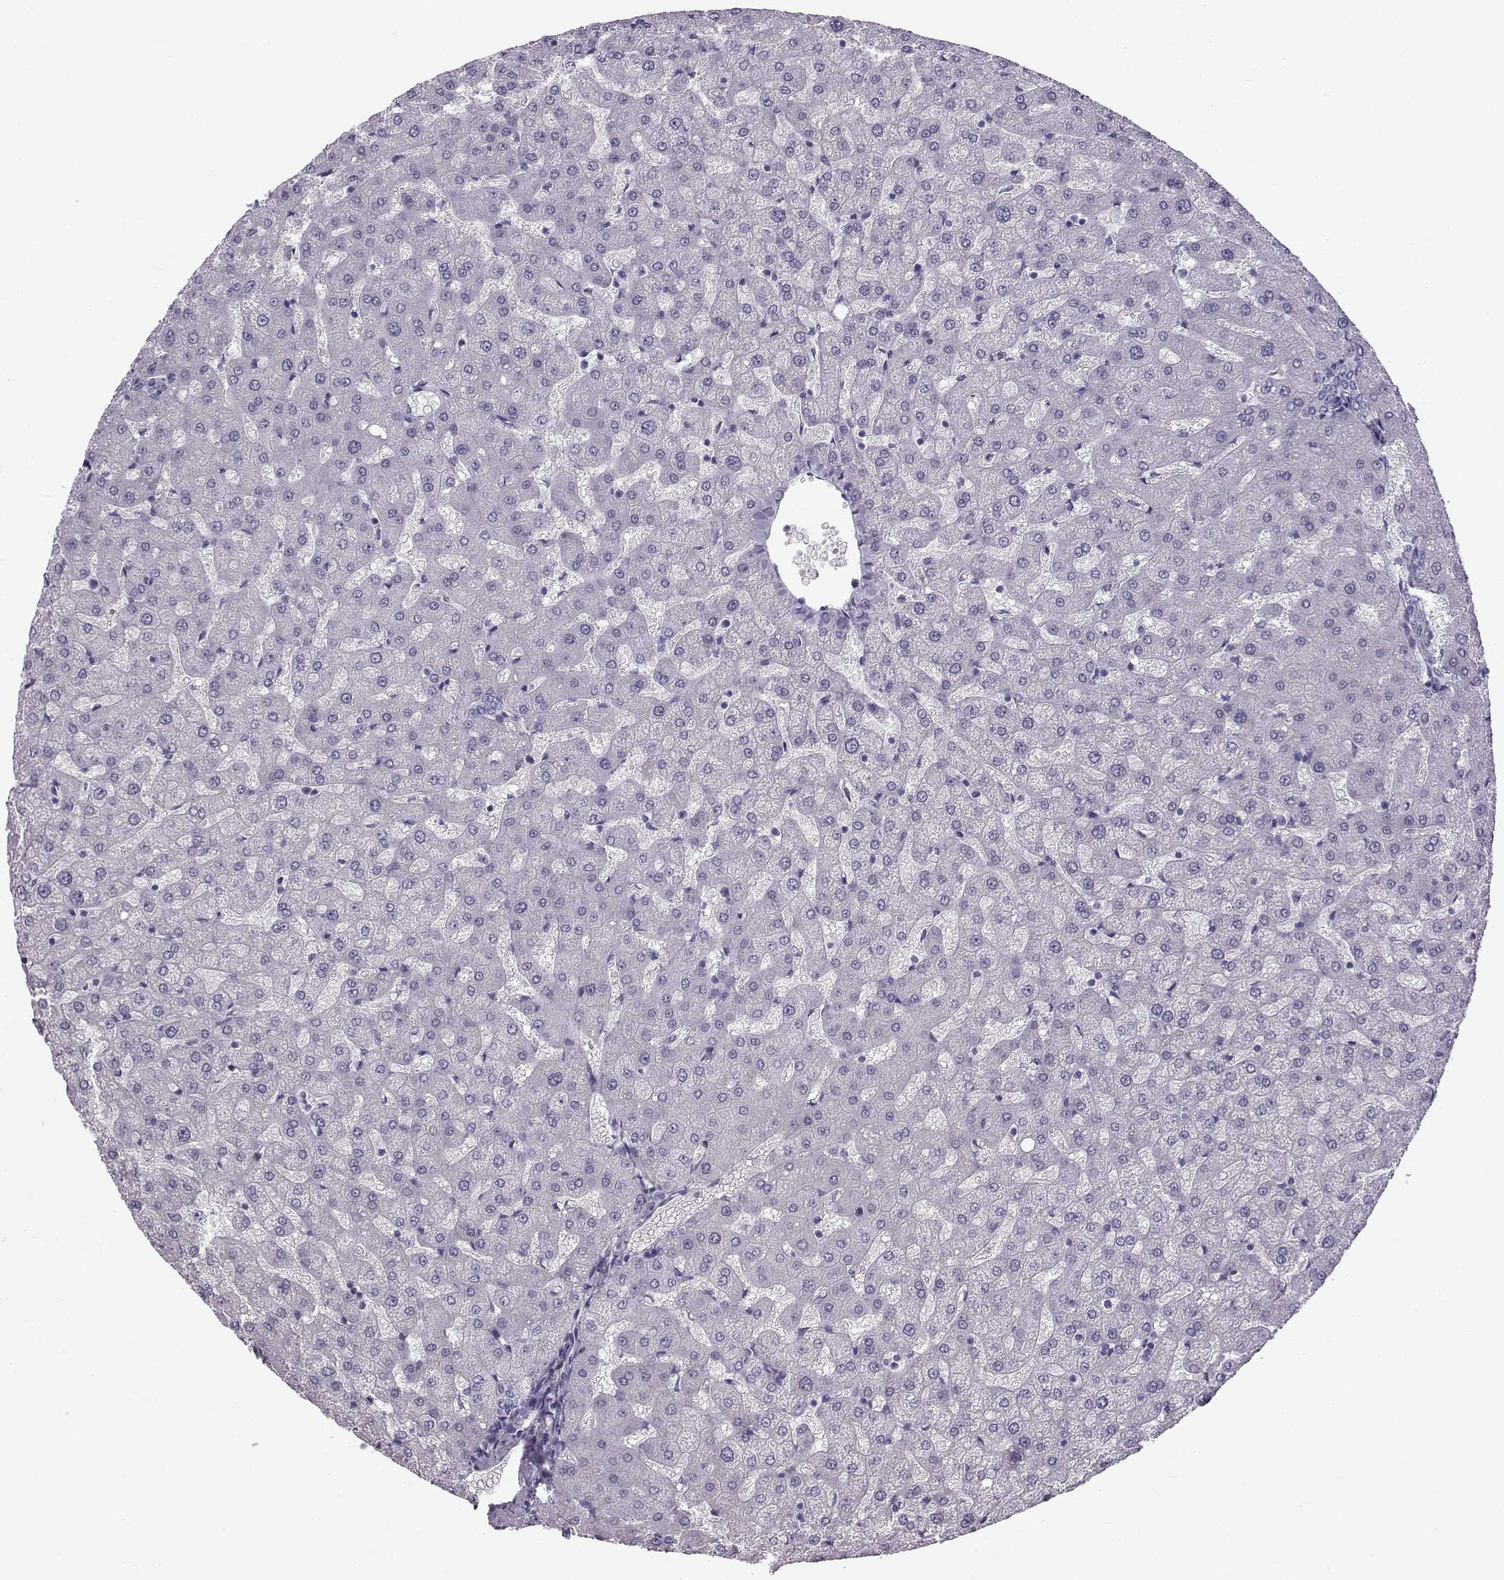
{"staining": {"intensity": "negative", "quantity": "none", "location": "none"}, "tissue": "liver", "cell_type": "Cholangiocytes", "image_type": "normal", "snomed": [{"axis": "morphology", "description": "Normal tissue, NOS"}, {"axis": "topography", "description": "Liver"}], "caption": "The immunohistochemistry (IHC) photomicrograph has no significant positivity in cholangiocytes of liver. (Brightfield microscopy of DAB immunohistochemistry at high magnification).", "gene": "DMRT3", "patient": {"sex": "female", "age": 50}}